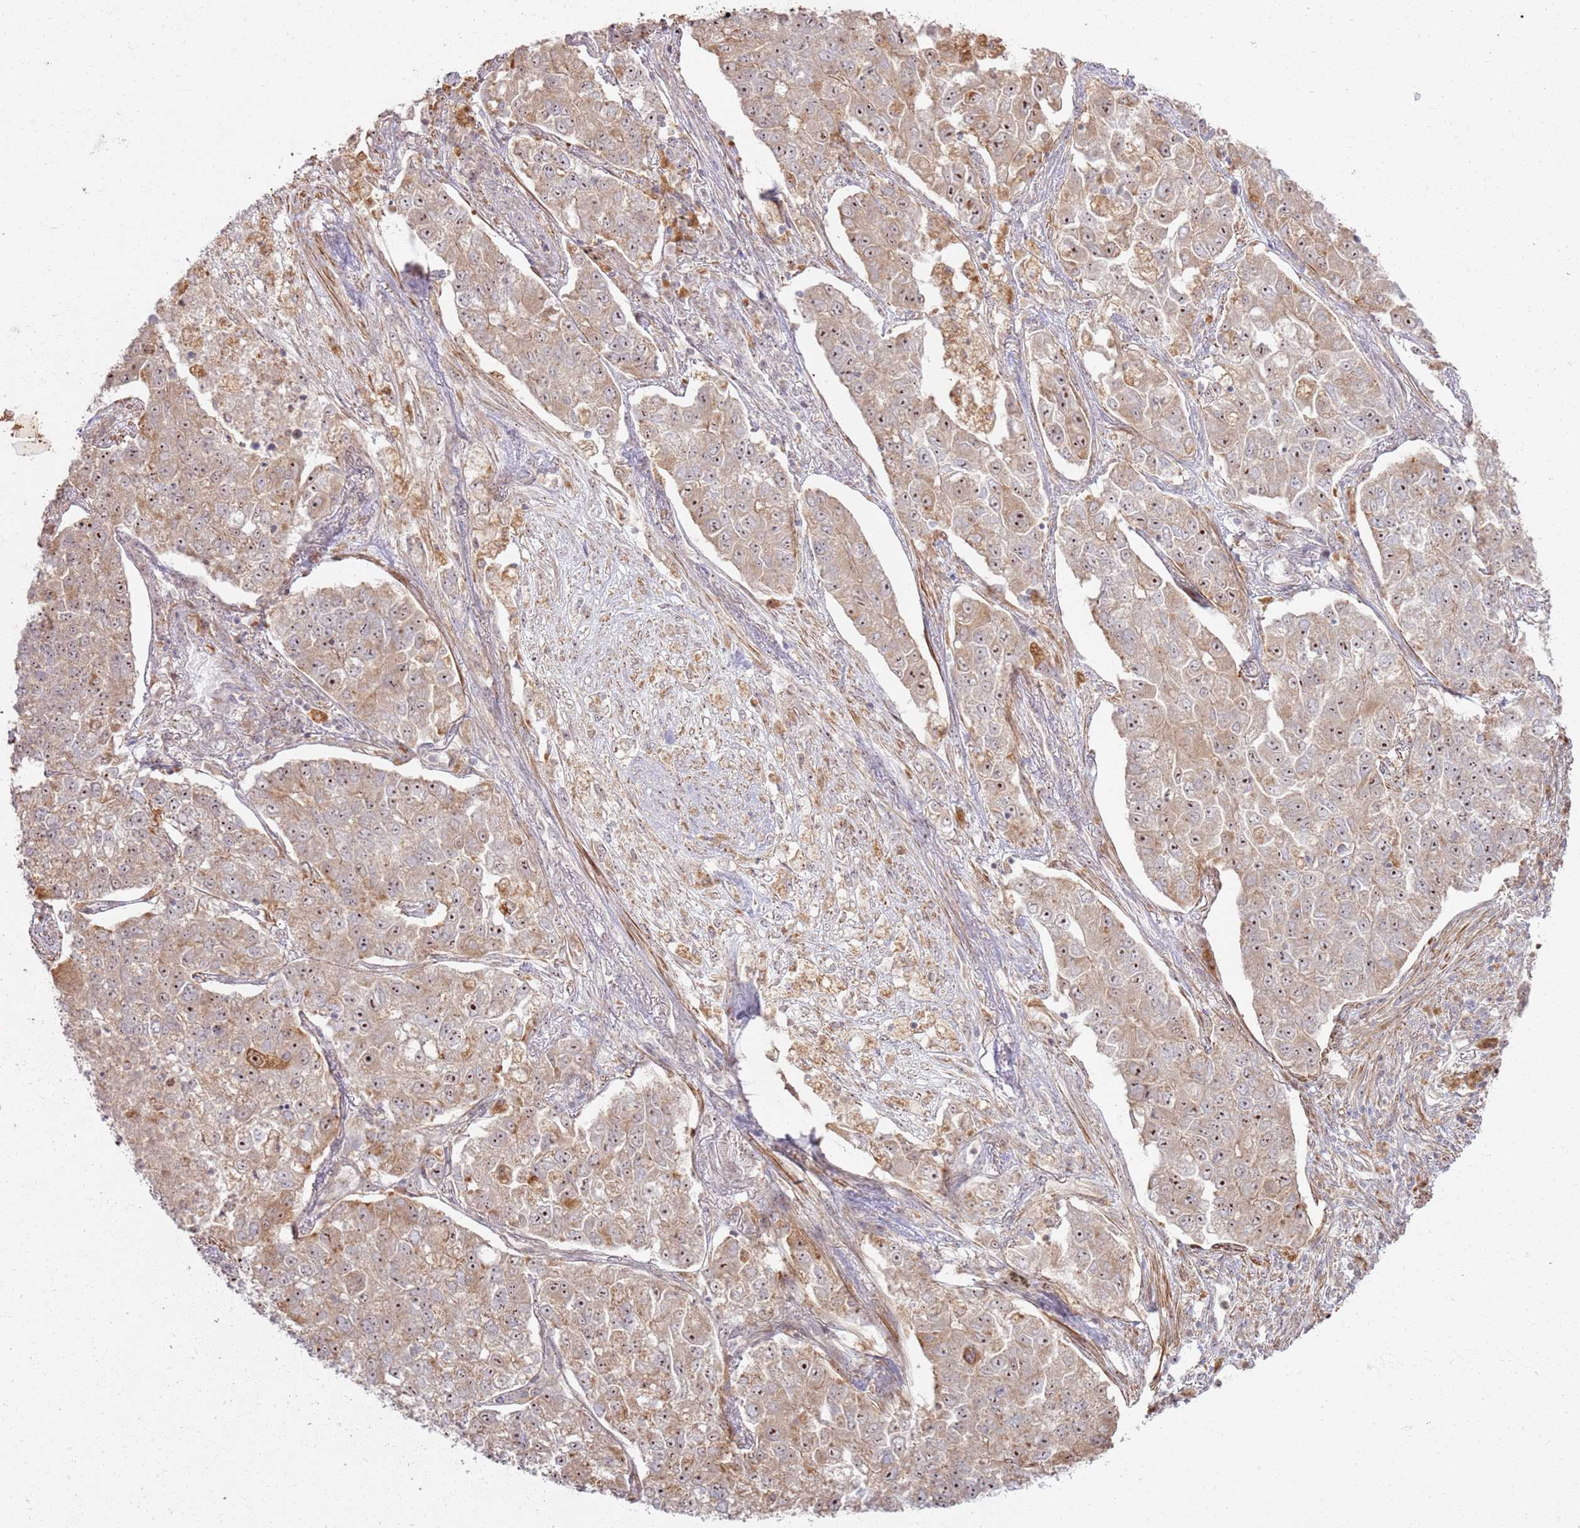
{"staining": {"intensity": "moderate", "quantity": ">75%", "location": "nuclear"}, "tissue": "lung cancer", "cell_type": "Tumor cells", "image_type": "cancer", "snomed": [{"axis": "morphology", "description": "Adenocarcinoma, NOS"}, {"axis": "topography", "description": "Lung"}], "caption": "High-magnification brightfield microscopy of lung cancer stained with DAB (brown) and counterstained with hematoxylin (blue). tumor cells exhibit moderate nuclear expression is appreciated in about>75% of cells.", "gene": "CNPY1", "patient": {"sex": "male", "age": 49}}